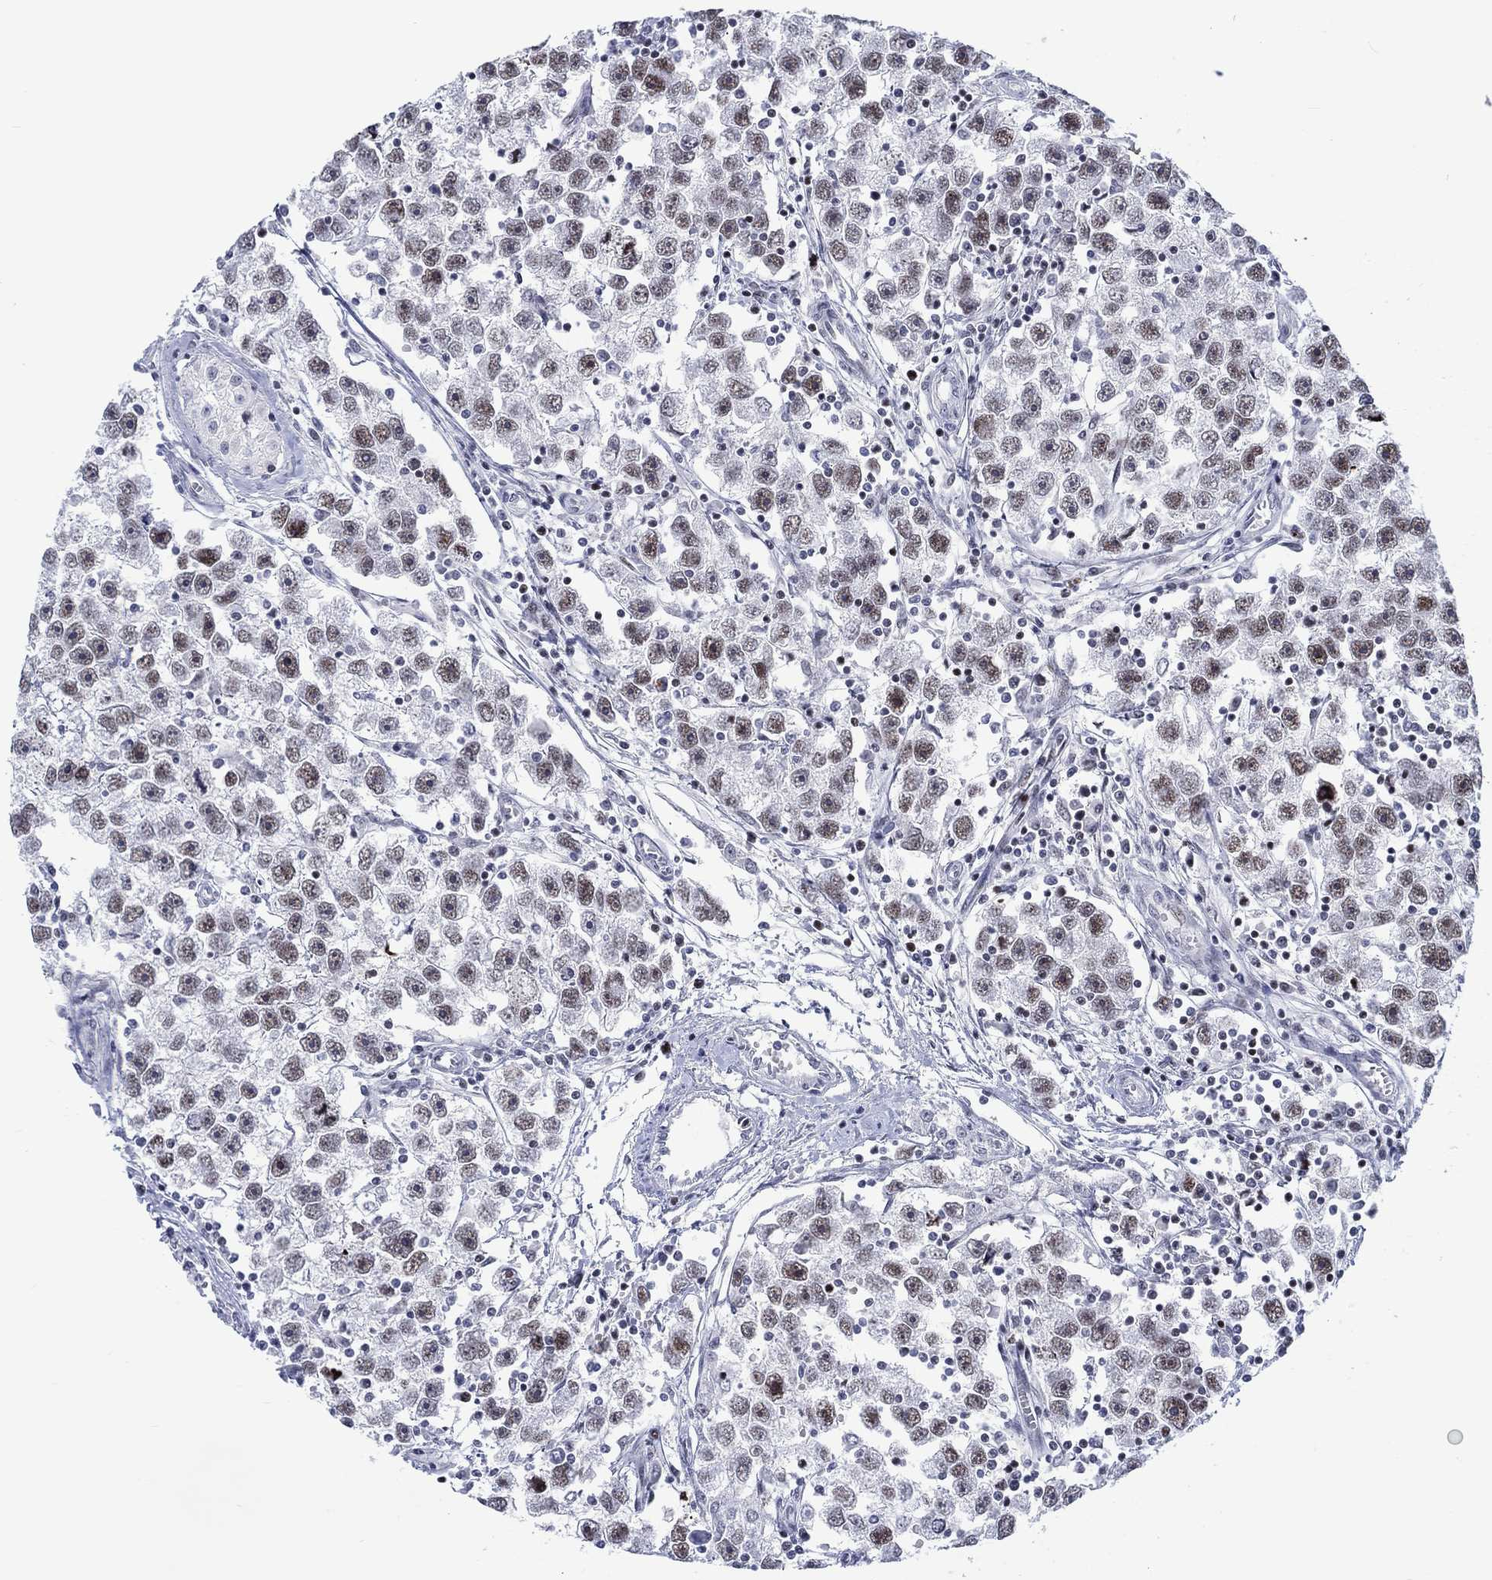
{"staining": {"intensity": "moderate", "quantity": "25%-75%", "location": "nuclear"}, "tissue": "testis cancer", "cell_type": "Tumor cells", "image_type": "cancer", "snomed": [{"axis": "morphology", "description": "Seminoma, NOS"}, {"axis": "topography", "description": "Testis"}], "caption": "This is an image of immunohistochemistry (IHC) staining of testis seminoma, which shows moderate staining in the nuclear of tumor cells.", "gene": "CDCA2", "patient": {"sex": "male", "age": 30}}